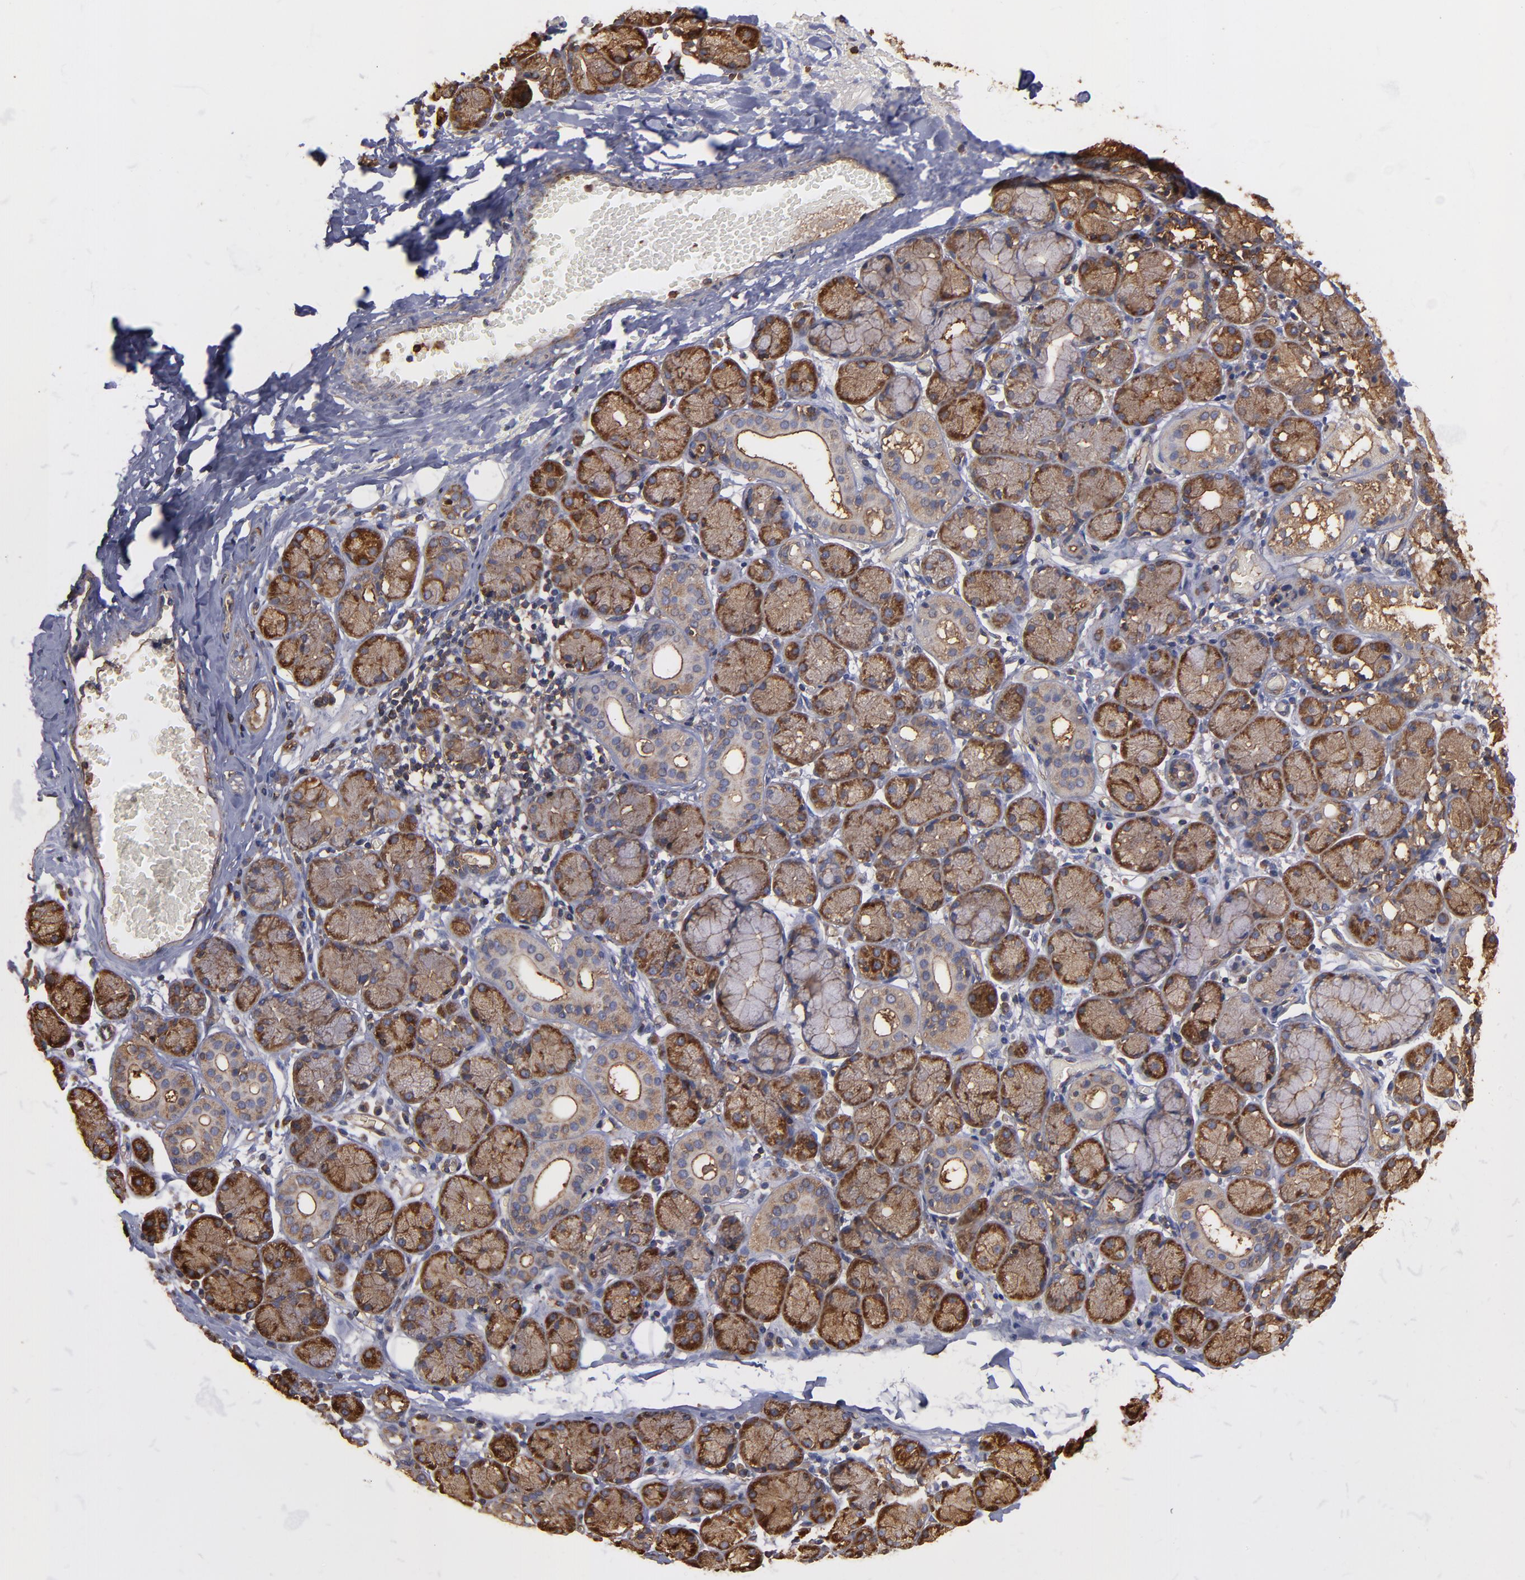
{"staining": {"intensity": "moderate", "quantity": "25%-75%", "location": "cytoplasmic/membranous"}, "tissue": "salivary gland", "cell_type": "Glandular cells", "image_type": "normal", "snomed": [{"axis": "morphology", "description": "Normal tissue, NOS"}, {"axis": "topography", "description": "Salivary gland"}], "caption": "Human salivary gland stained with a protein marker shows moderate staining in glandular cells.", "gene": "ACTN4", "patient": {"sex": "female", "age": 24}}